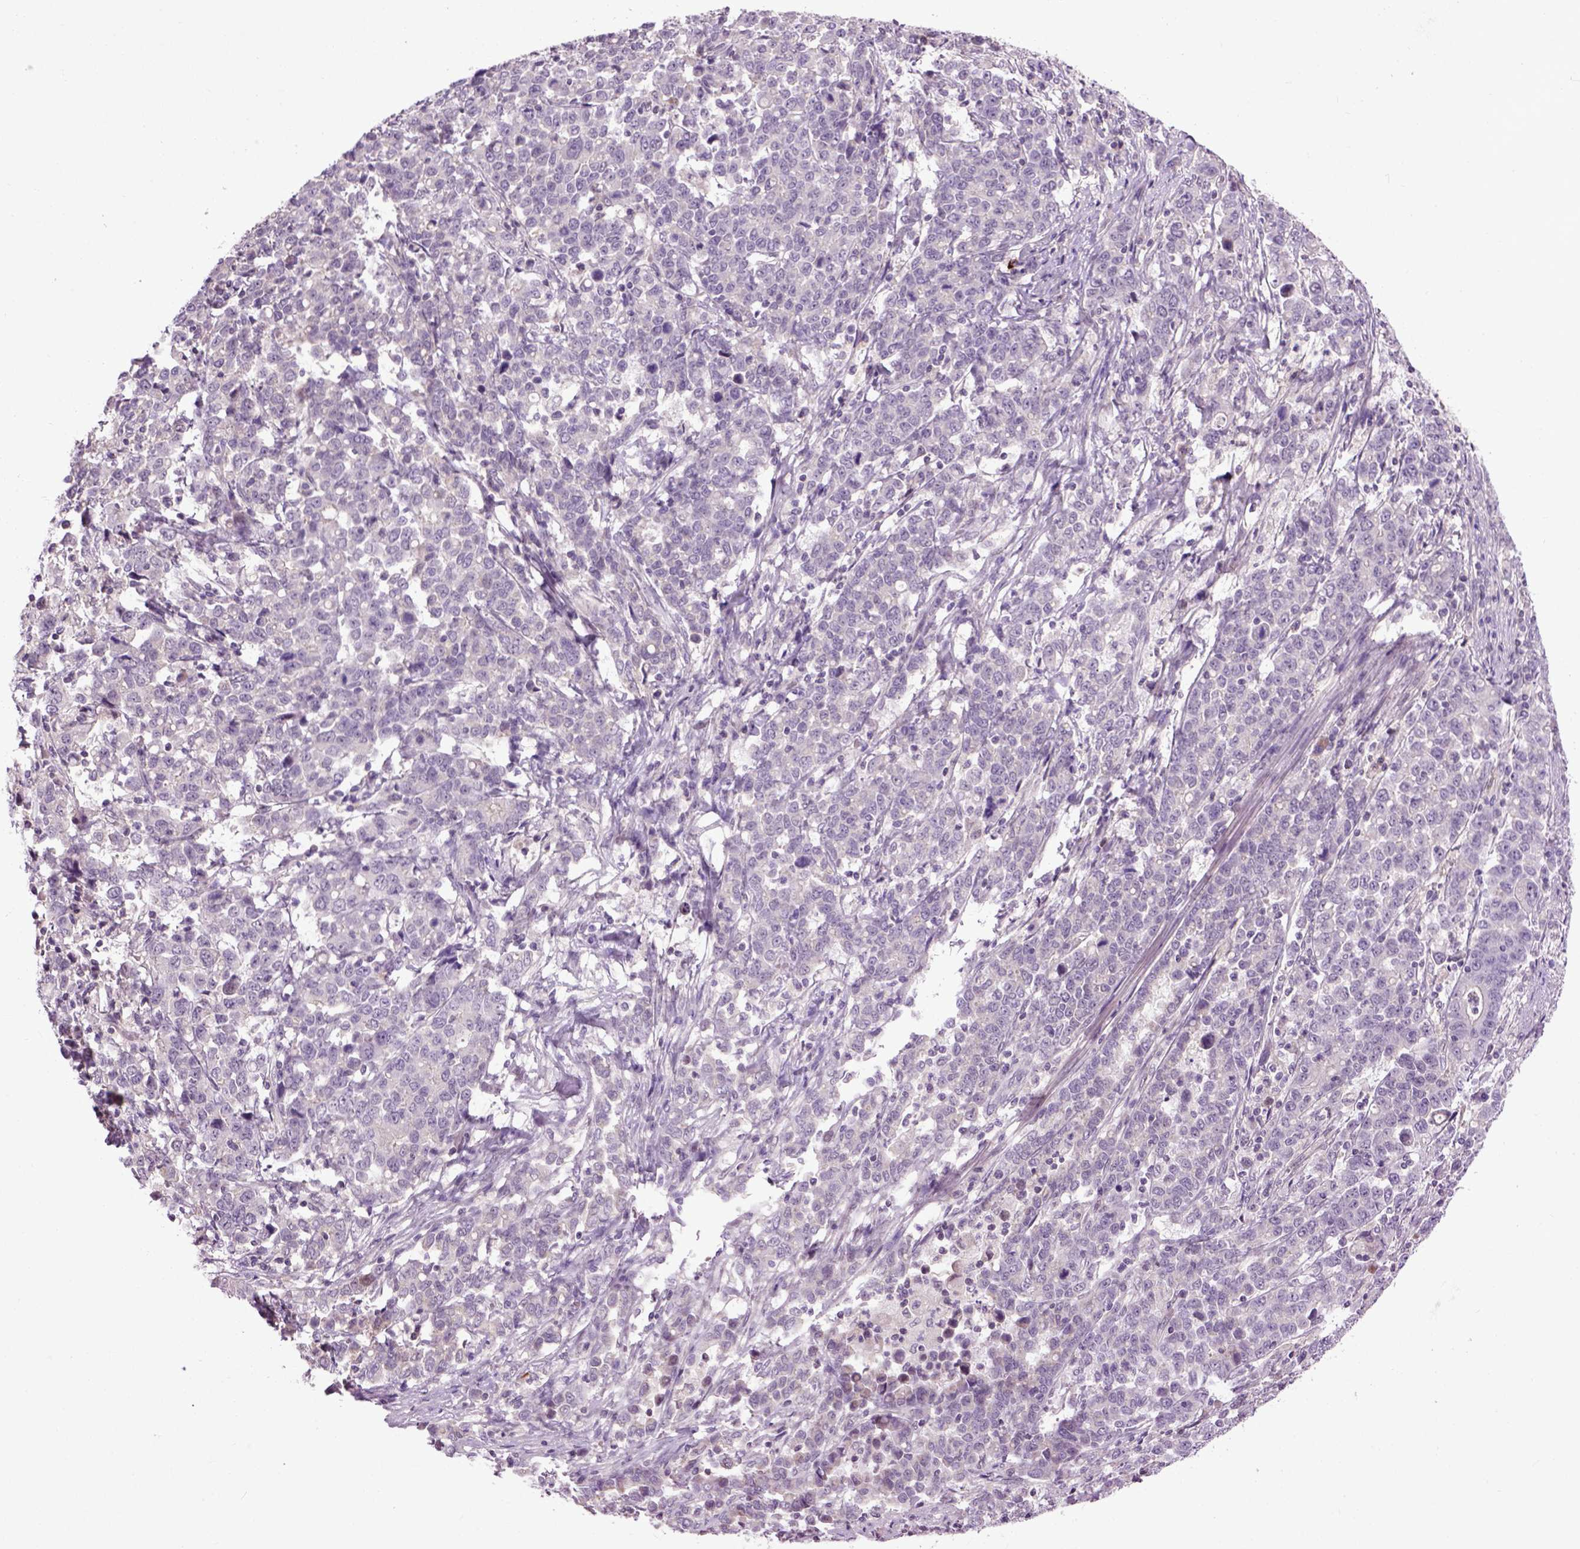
{"staining": {"intensity": "negative", "quantity": "none", "location": "none"}, "tissue": "stomach cancer", "cell_type": "Tumor cells", "image_type": "cancer", "snomed": [{"axis": "morphology", "description": "Adenocarcinoma, NOS"}, {"axis": "topography", "description": "Stomach, upper"}], "caption": "High power microscopy image of an immunohistochemistry histopathology image of stomach adenocarcinoma, revealing no significant staining in tumor cells.", "gene": "EMILIN3", "patient": {"sex": "male", "age": 69}}